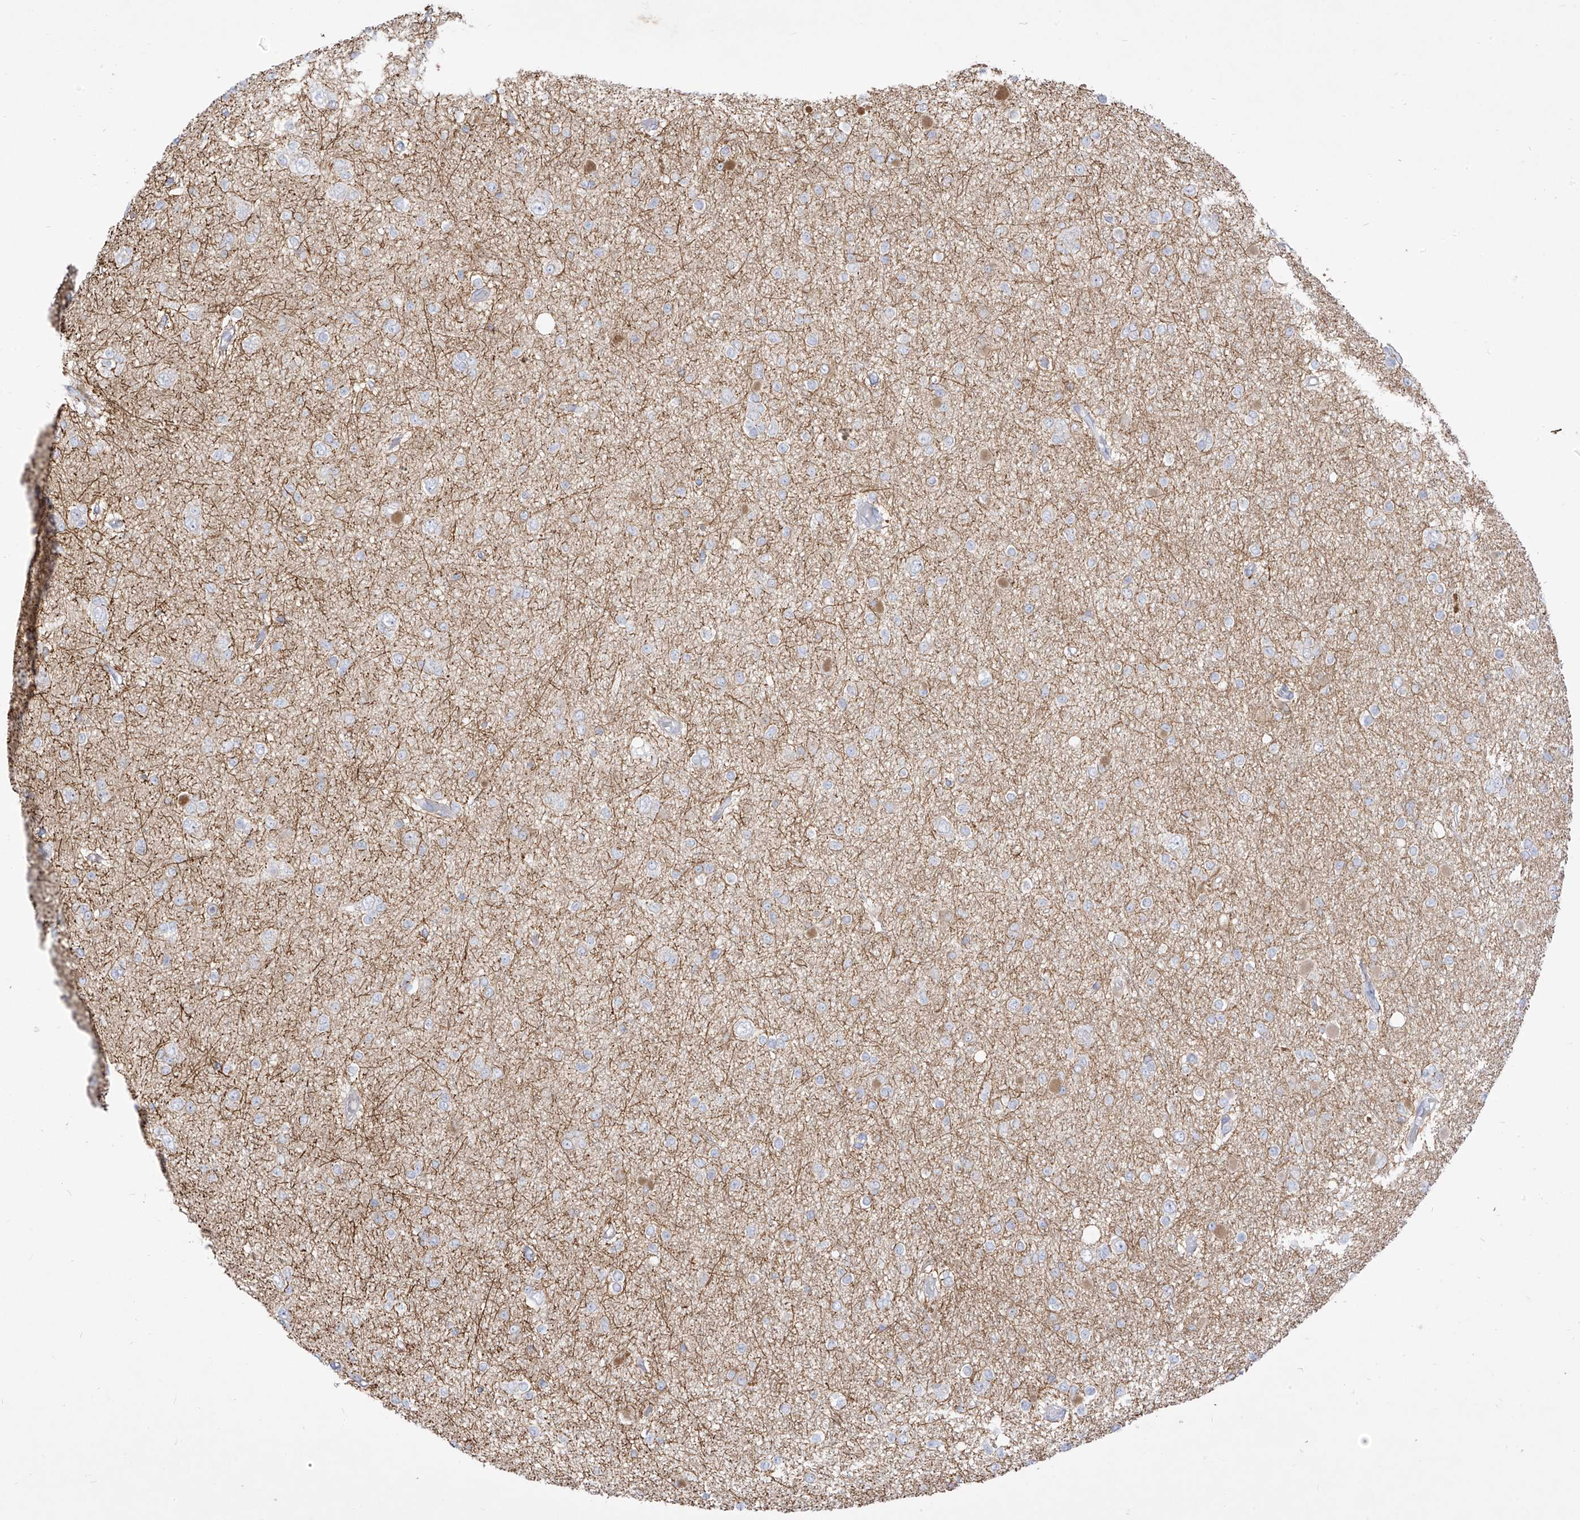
{"staining": {"intensity": "negative", "quantity": "none", "location": "none"}, "tissue": "glioma", "cell_type": "Tumor cells", "image_type": "cancer", "snomed": [{"axis": "morphology", "description": "Glioma, malignant, Low grade"}, {"axis": "topography", "description": "Brain"}], "caption": "The image exhibits no staining of tumor cells in malignant glioma (low-grade).", "gene": "ARHGEF40", "patient": {"sex": "female", "age": 22}}